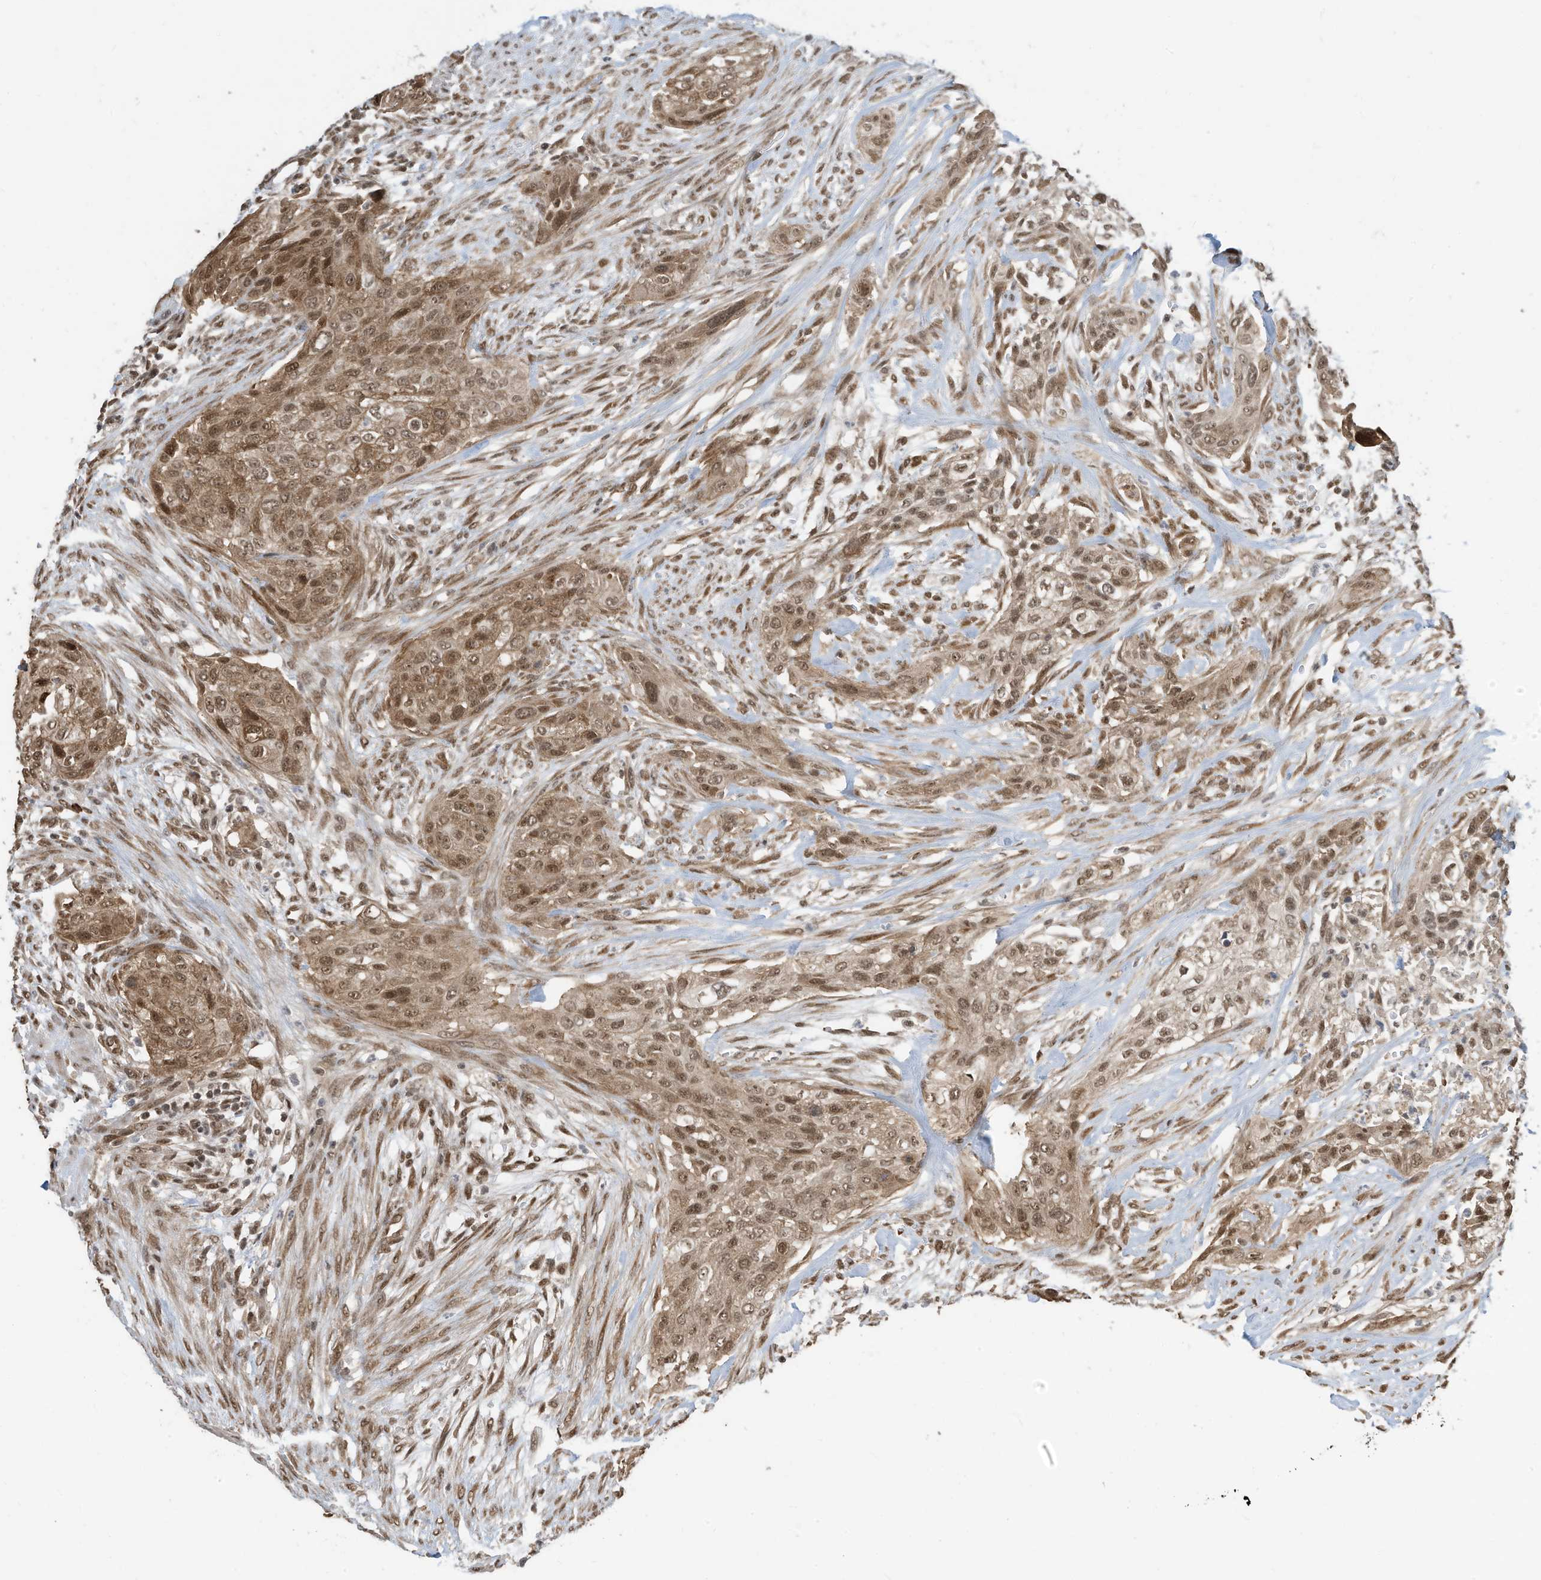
{"staining": {"intensity": "moderate", "quantity": ">75%", "location": "nuclear"}, "tissue": "urothelial cancer", "cell_type": "Tumor cells", "image_type": "cancer", "snomed": [{"axis": "morphology", "description": "Urothelial carcinoma, High grade"}, {"axis": "topography", "description": "Urinary bladder"}], "caption": "Brown immunohistochemical staining in human urothelial cancer shows moderate nuclear positivity in about >75% of tumor cells.", "gene": "ZNF195", "patient": {"sex": "male", "age": 35}}